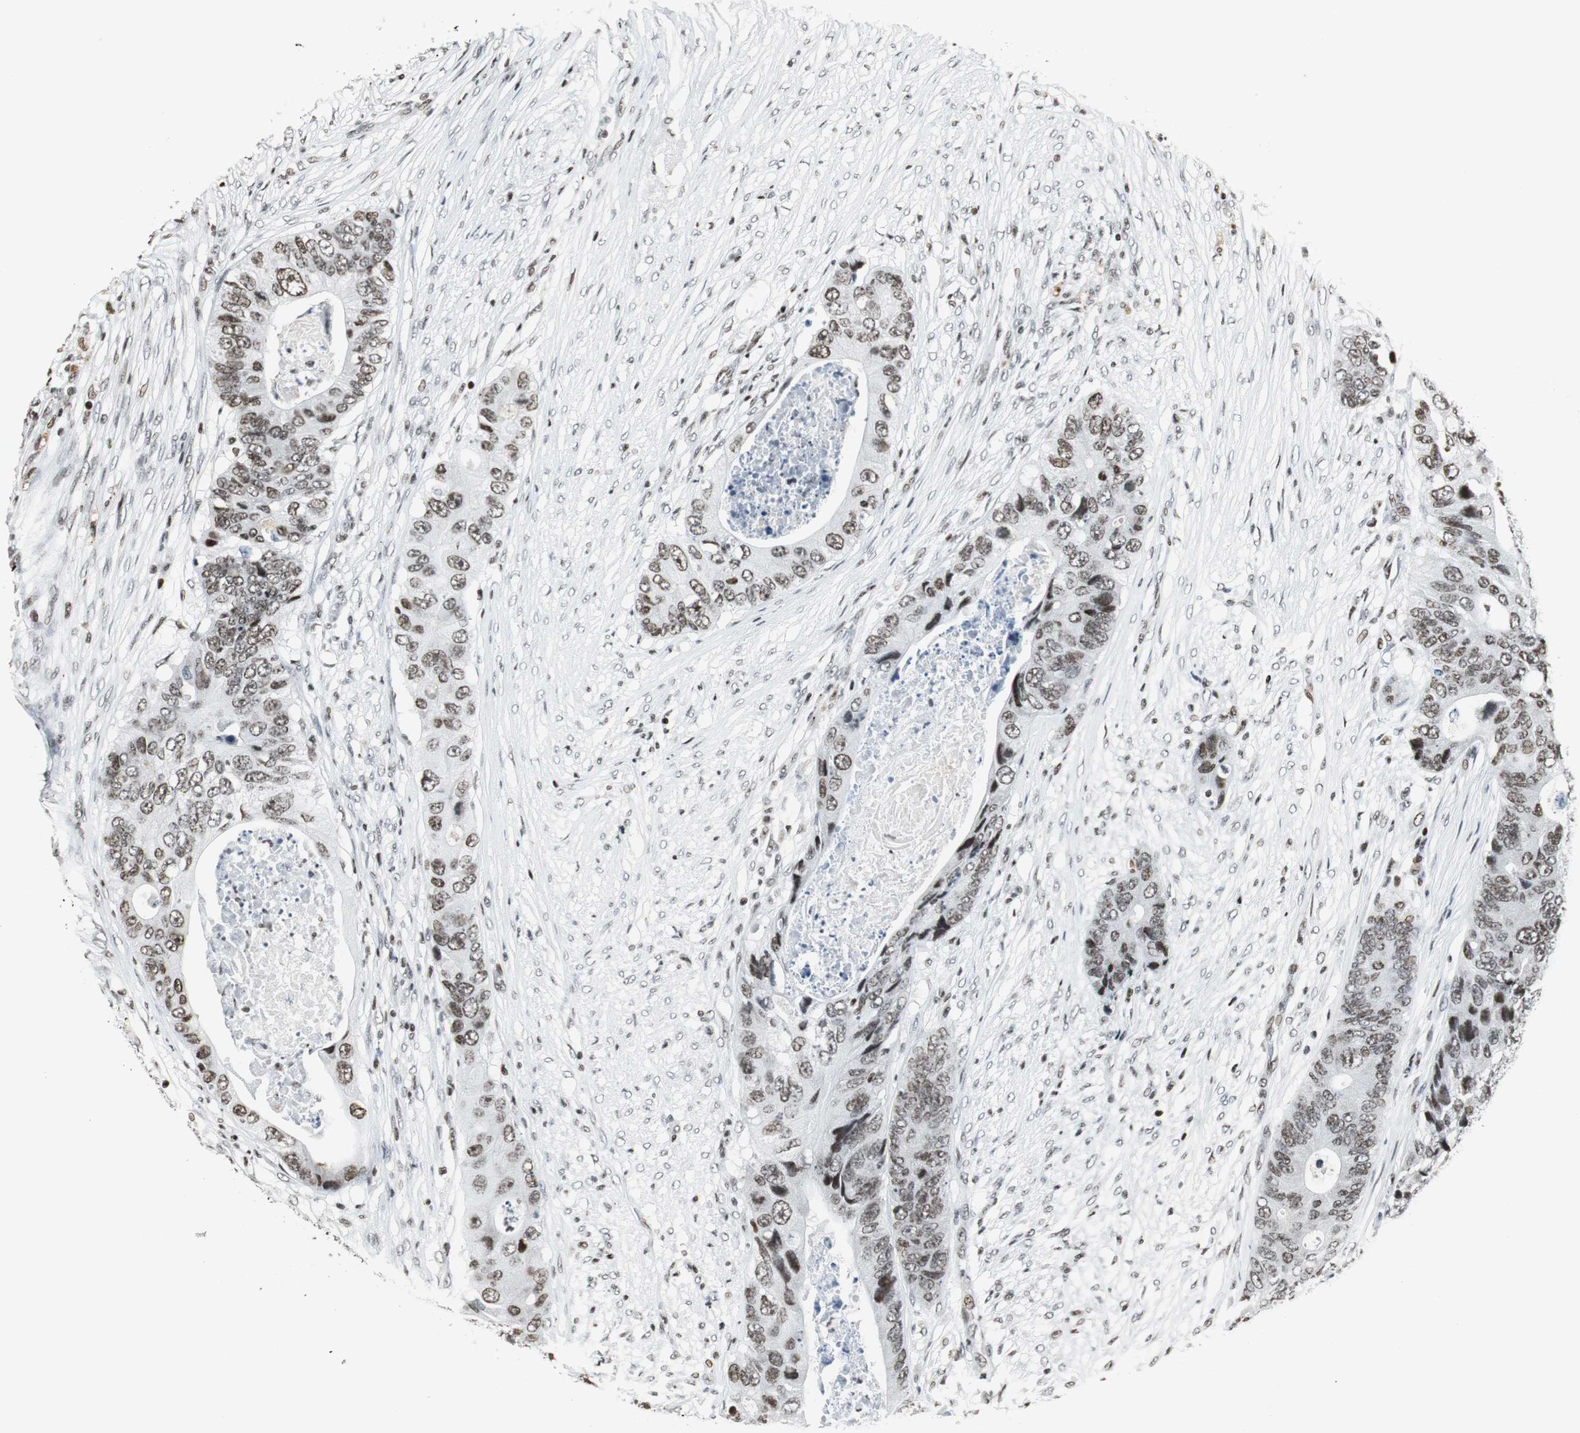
{"staining": {"intensity": "weak", "quantity": ">75%", "location": "nuclear"}, "tissue": "colorectal cancer", "cell_type": "Tumor cells", "image_type": "cancer", "snomed": [{"axis": "morphology", "description": "Adenocarcinoma, NOS"}, {"axis": "topography", "description": "Colon"}], "caption": "The immunohistochemical stain shows weak nuclear positivity in tumor cells of colorectal adenocarcinoma tissue.", "gene": "RBBP4", "patient": {"sex": "male", "age": 71}}